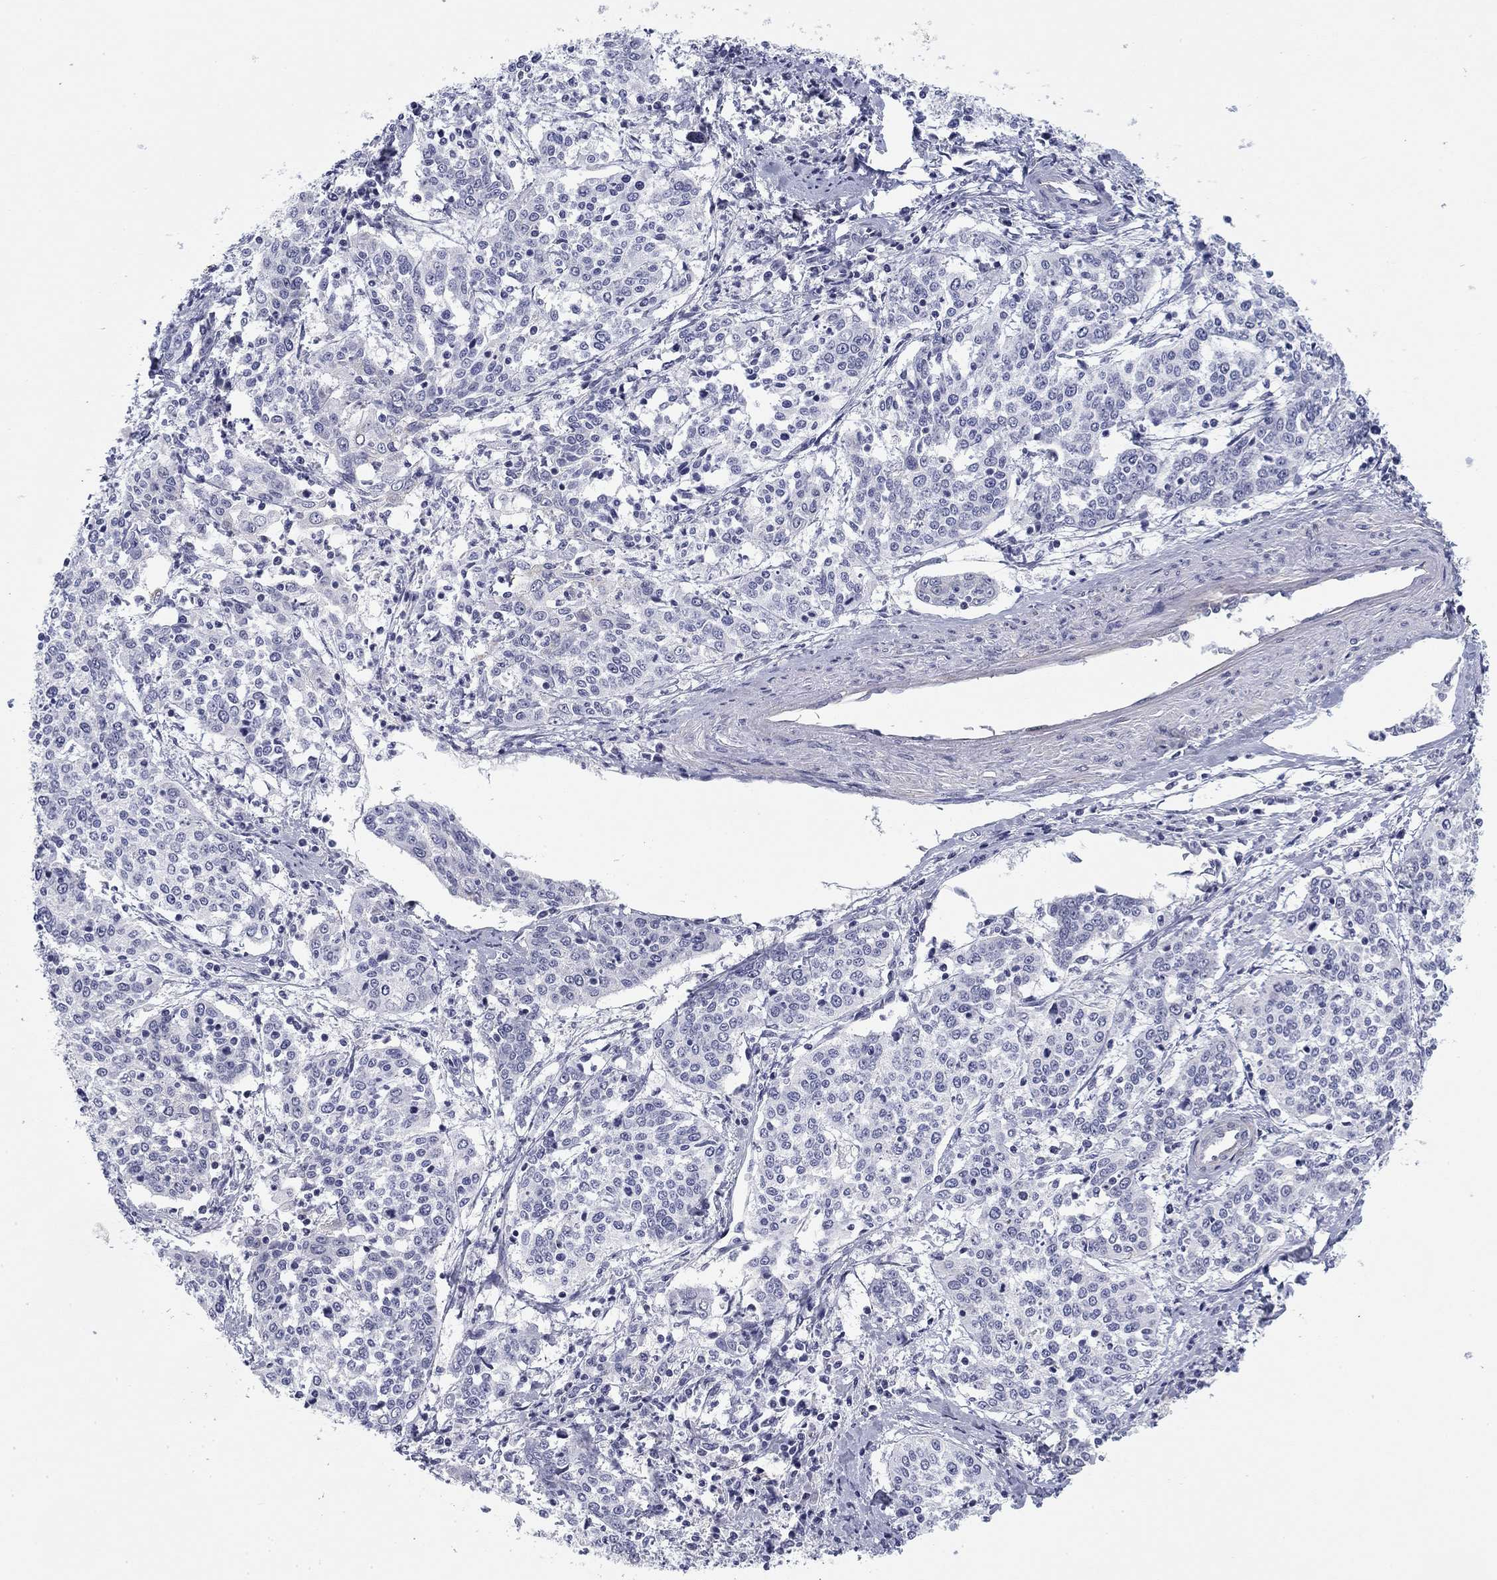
{"staining": {"intensity": "negative", "quantity": "none", "location": "none"}, "tissue": "cervical cancer", "cell_type": "Tumor cells", "image_type": "cancer", "snomed": [{"axis": "morphology", "description": "Squamous cell carcinoma, NOS"}, {"axis": "topography", "description": "Cervix"}], "caption": "Tumor cells show no significant staining in squamous cell carcinoma (cervical).", "gene": "PRPH", "patient": {"sex": "female", "age": 41}}